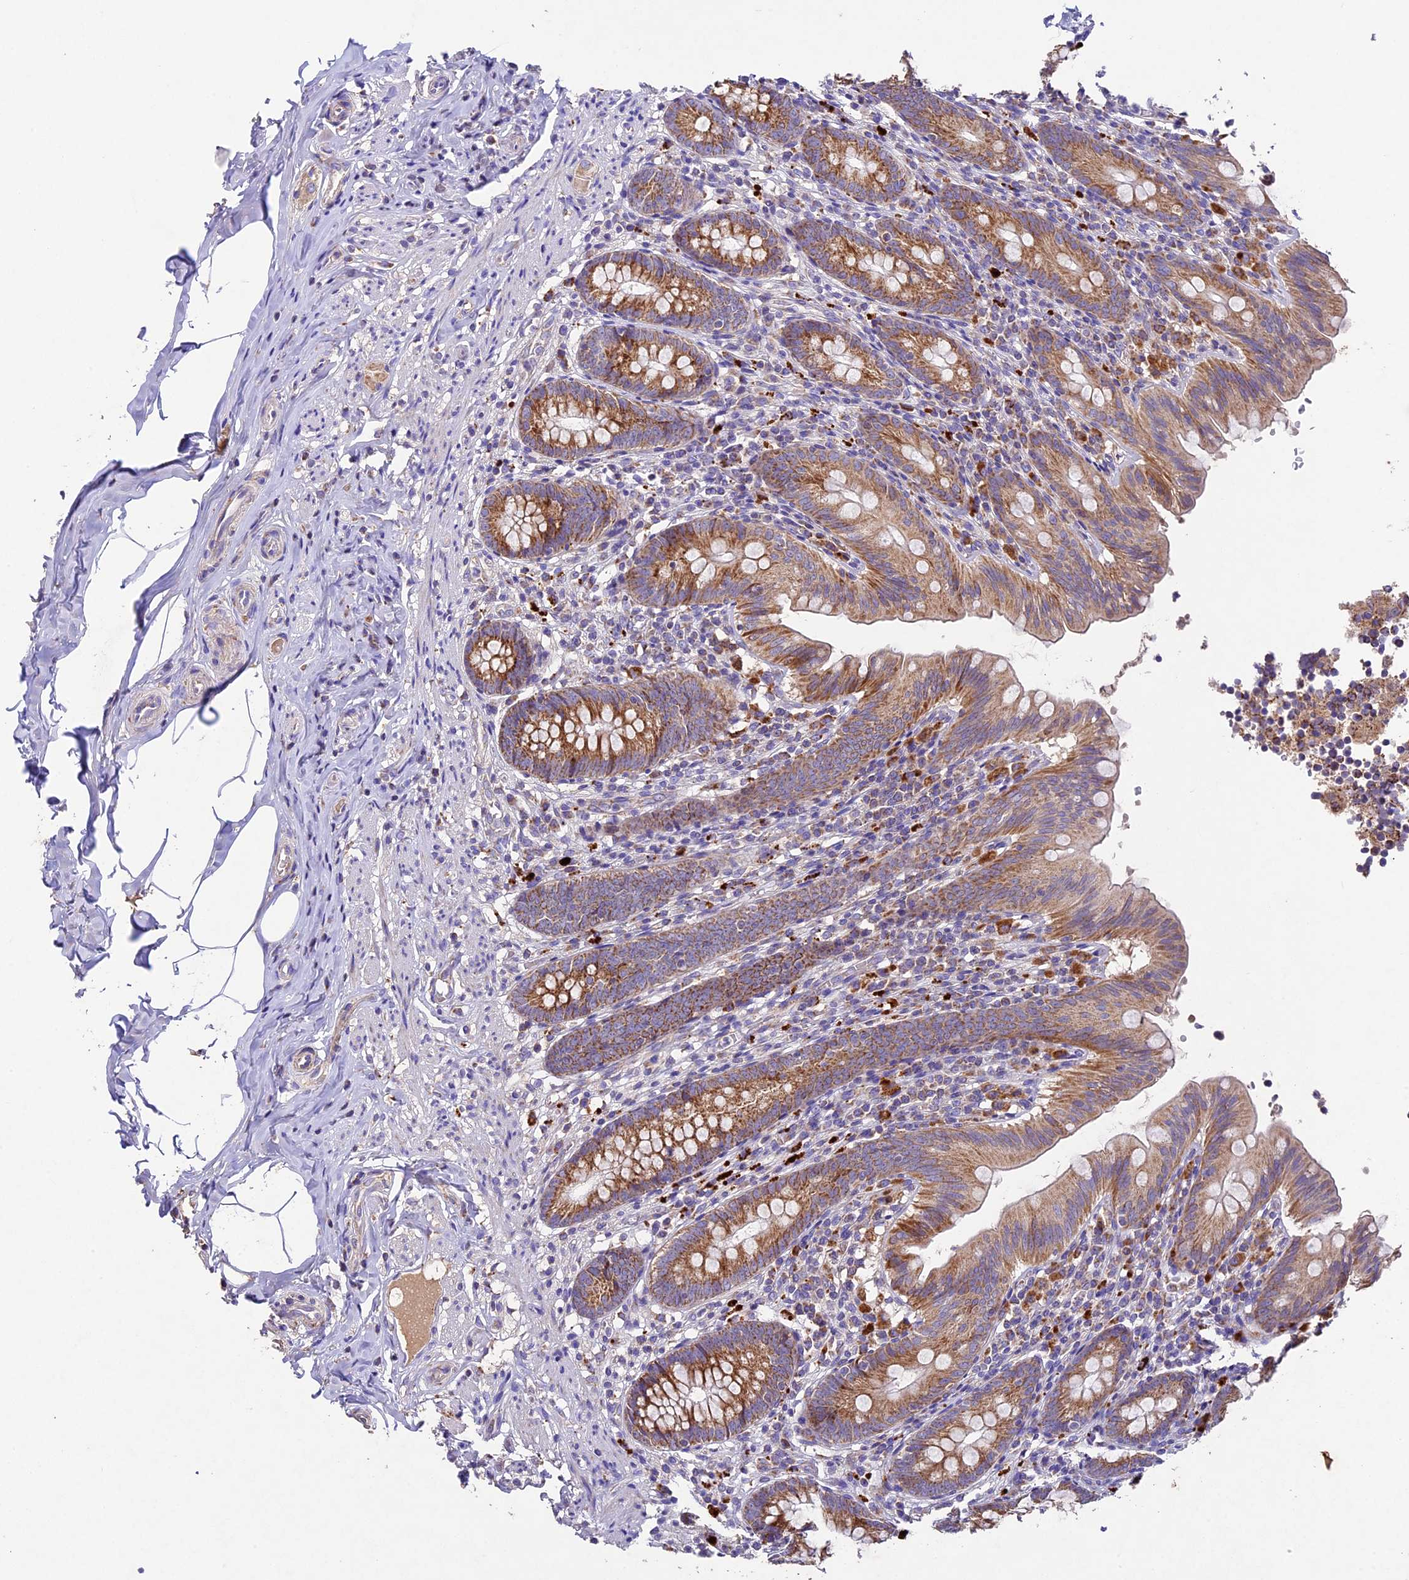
{"staining": {"intensity": "moderate", "quantity": ">75%", "location": "cytoplasmic/membranous"}, "tissue": "appendix", "cell_type": "Glandular cells", "image_type": "normal", "snomed": [{"axis": "morphology", "description": "Normal tissue, NOS"}, {"axis": "topography", "description": "Appendix"}], "caption": "This is a photomicrograph of immunohistochemistry staining of benign appendix, which shows moderate positivity in the cytoplasmic/membranous of glandular cells.", "gene": "PMPCB", "patient": {"sex": "male", "age": 55}}